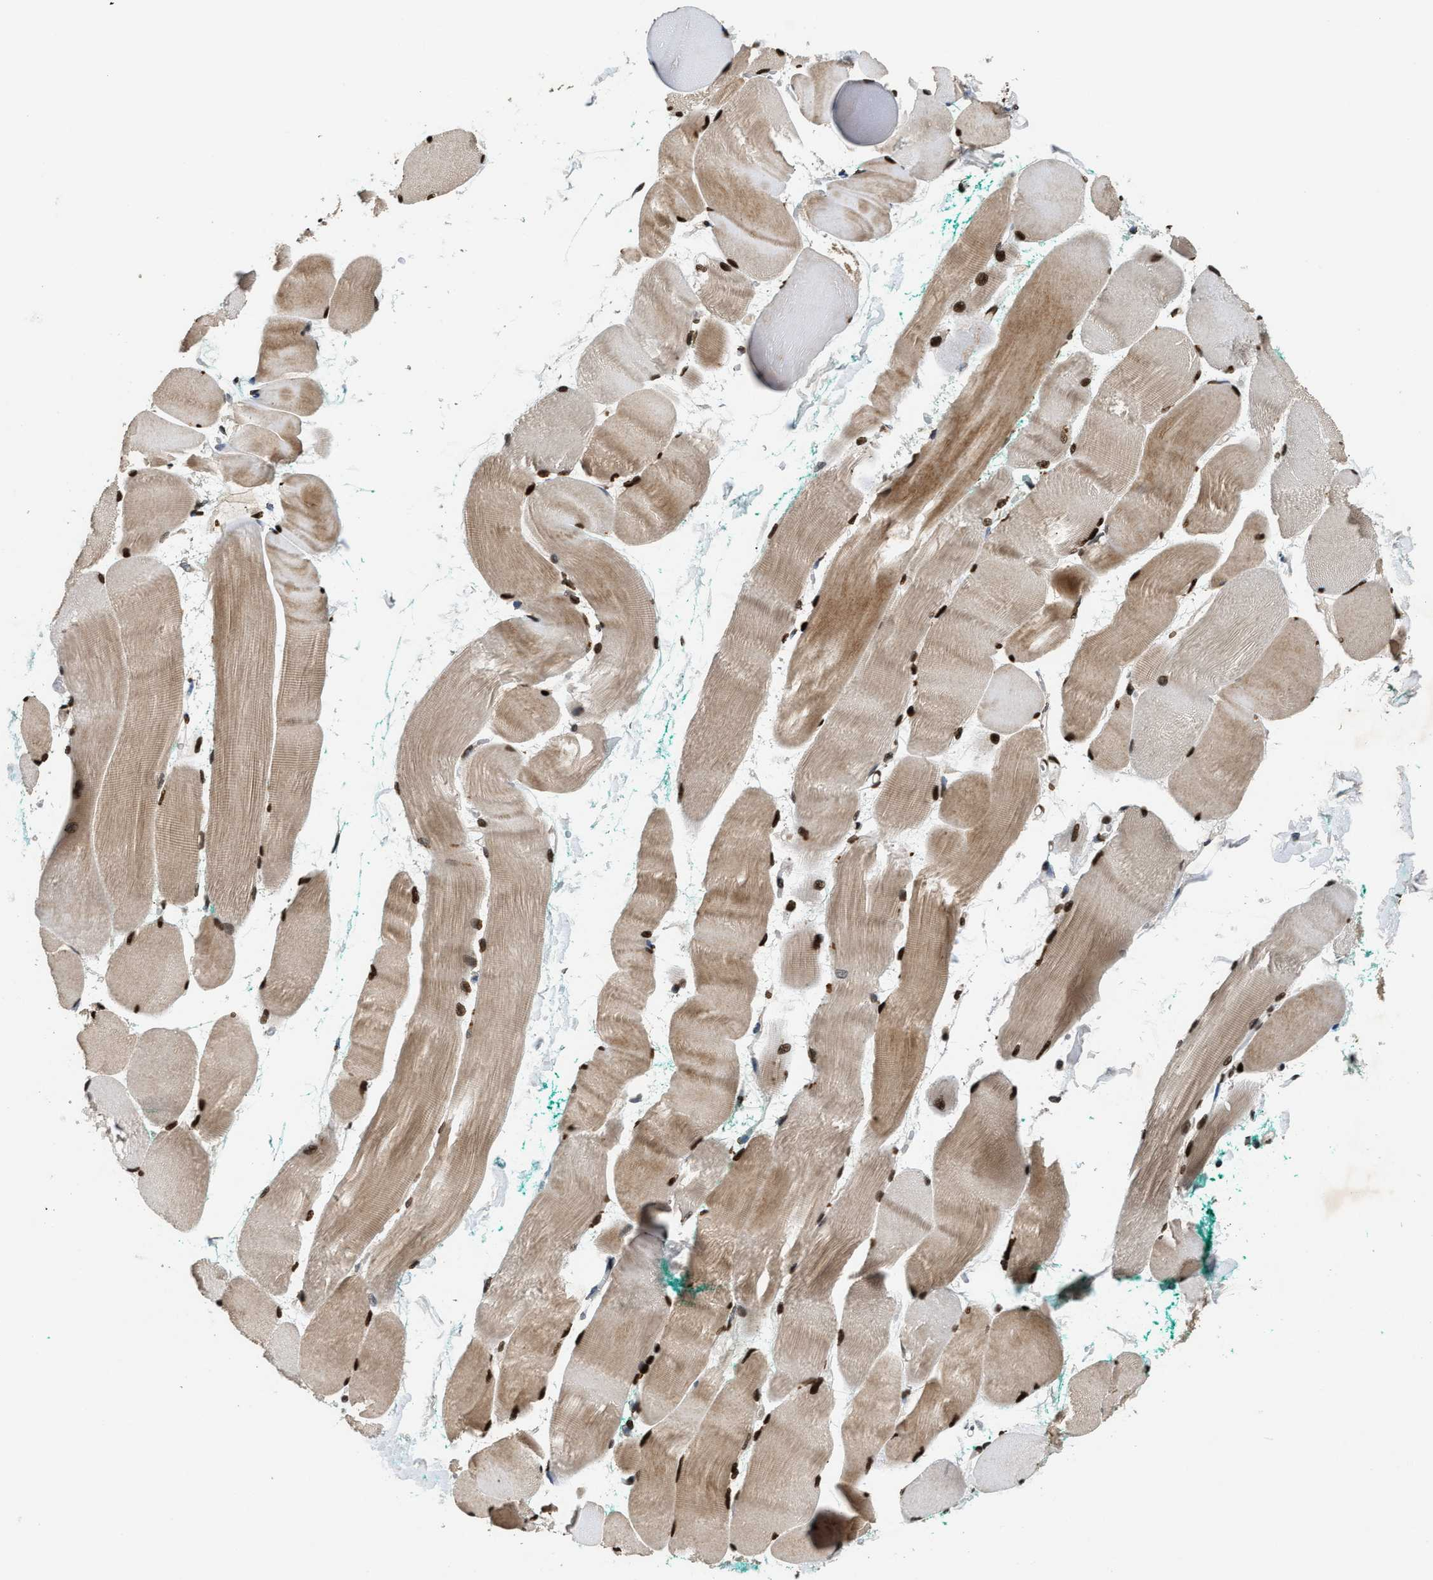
{"staining": {"intensity": "strong", "quantity": ">75%", "location": "cytoplasmic/membranous,nuclear"}, "tissue": "skeletal muscle", "cell_type": "Myocytes", "image_type": "normal", "snomed": [{"axis": "morphology", "description": "Normal tissue, NOS"}, {"axis": "morphology", "description": "Squamous cell carcinoma, NOS"}, {"axis": "topography", "description": "Skeletal muscle"}], "caption": "This micrograph shows benign skeletal muscle stained with IHC to label a protein in brown. The cytoplasmic/membranous,nuclear of myocytes show strong positivity for the protein. Nuclei are counter-stained blue.", "gene": "DNASE1L3", "patient": {"sex": "male", "age": 51}}